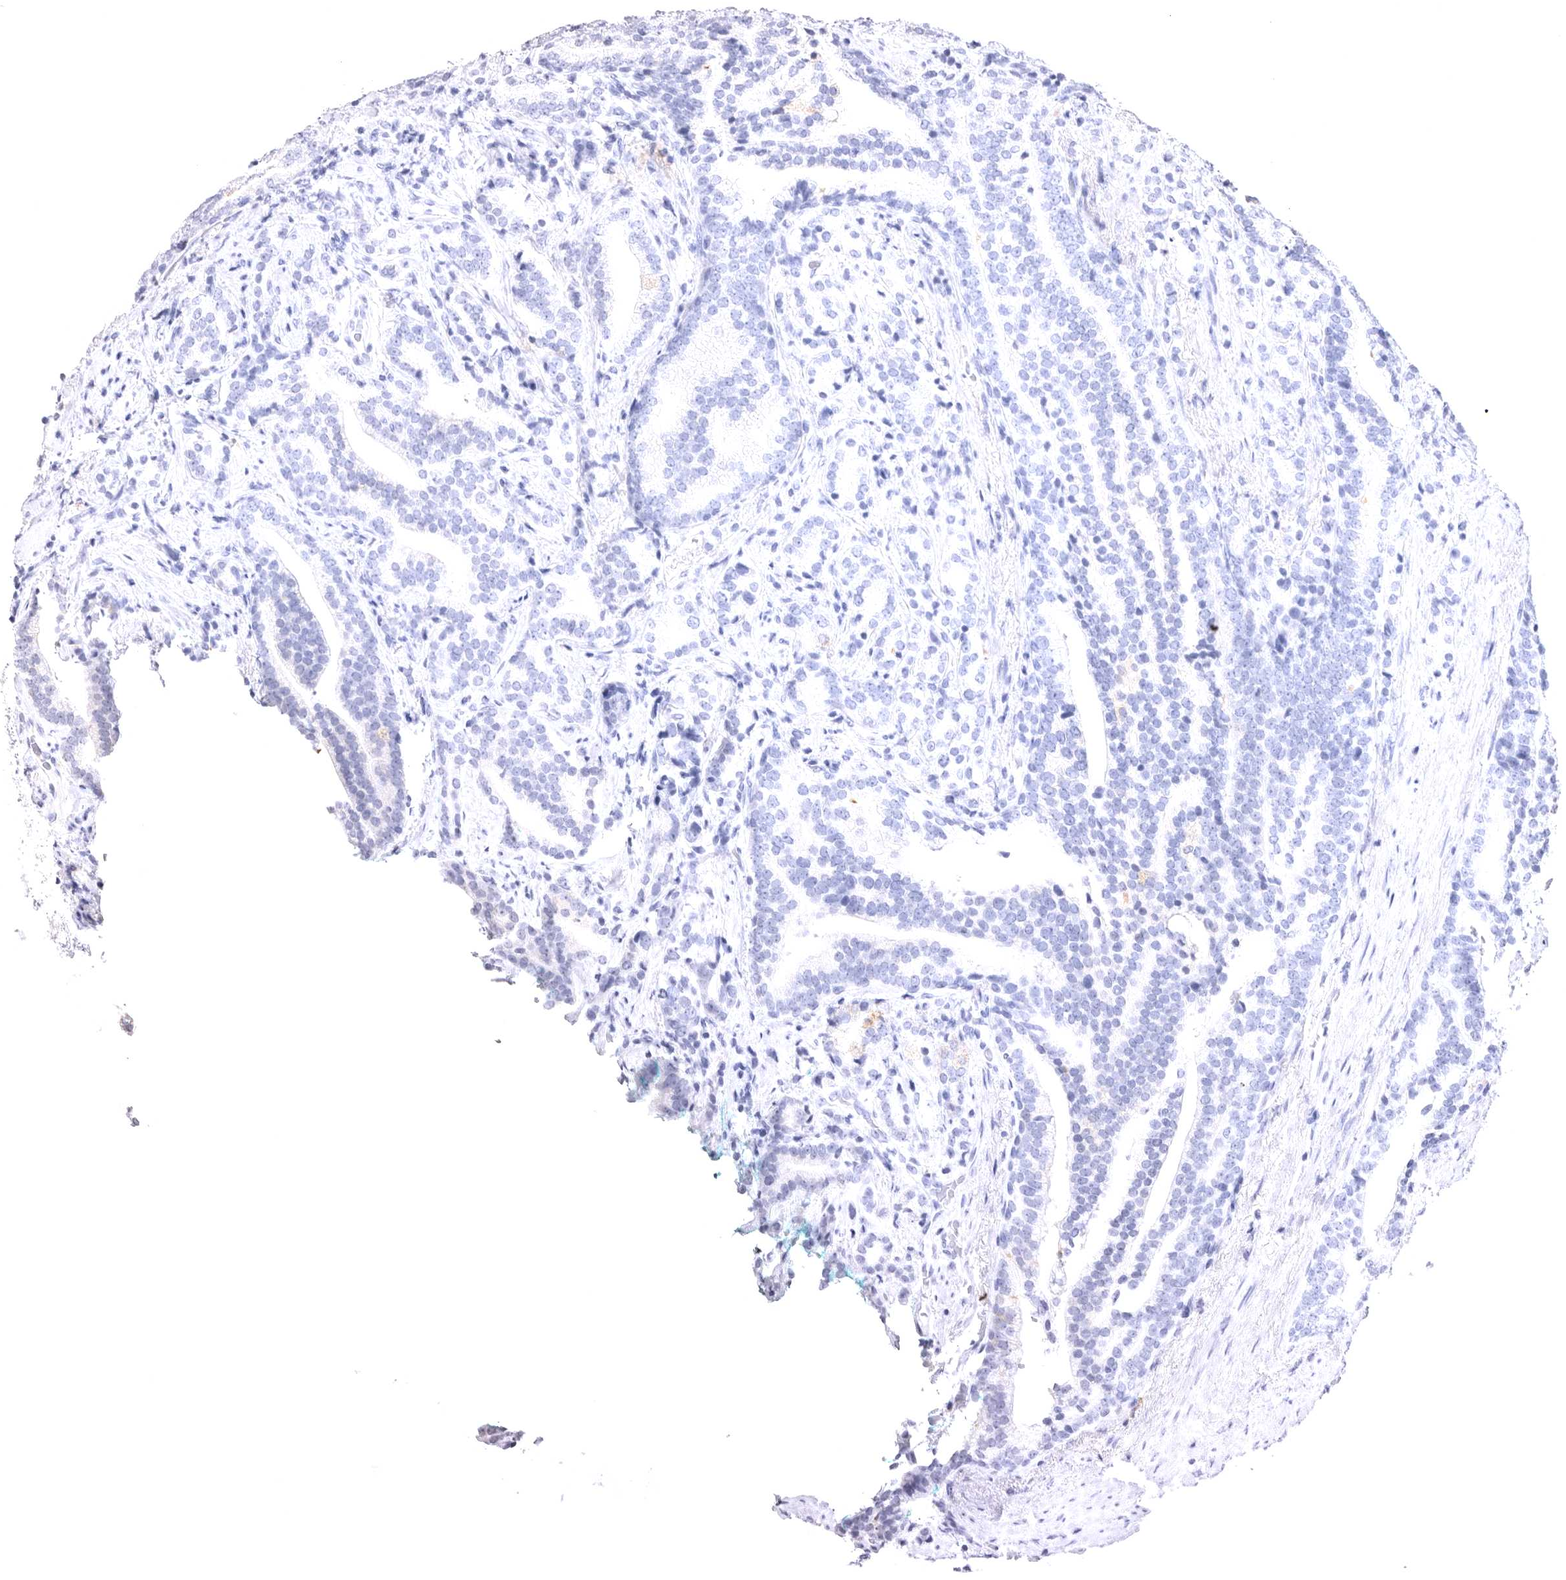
{"staining": {"intensity": "negative", "quantity": "none", "location": "none"}, "tissue": "prostate cancer", "cell_type": "Tumor cells", "image_type": "cancer", "snomed": [{"axis": "morphology", "description": "Adenocarcinoma, High grade"}, {"axis": "topography", "description": "Prostate"}], "caption": "There is no significant positivity in tumor cells of prostate cancer.", "gene": "VPS45", "patient": {"sex": "male", "age": 57}}